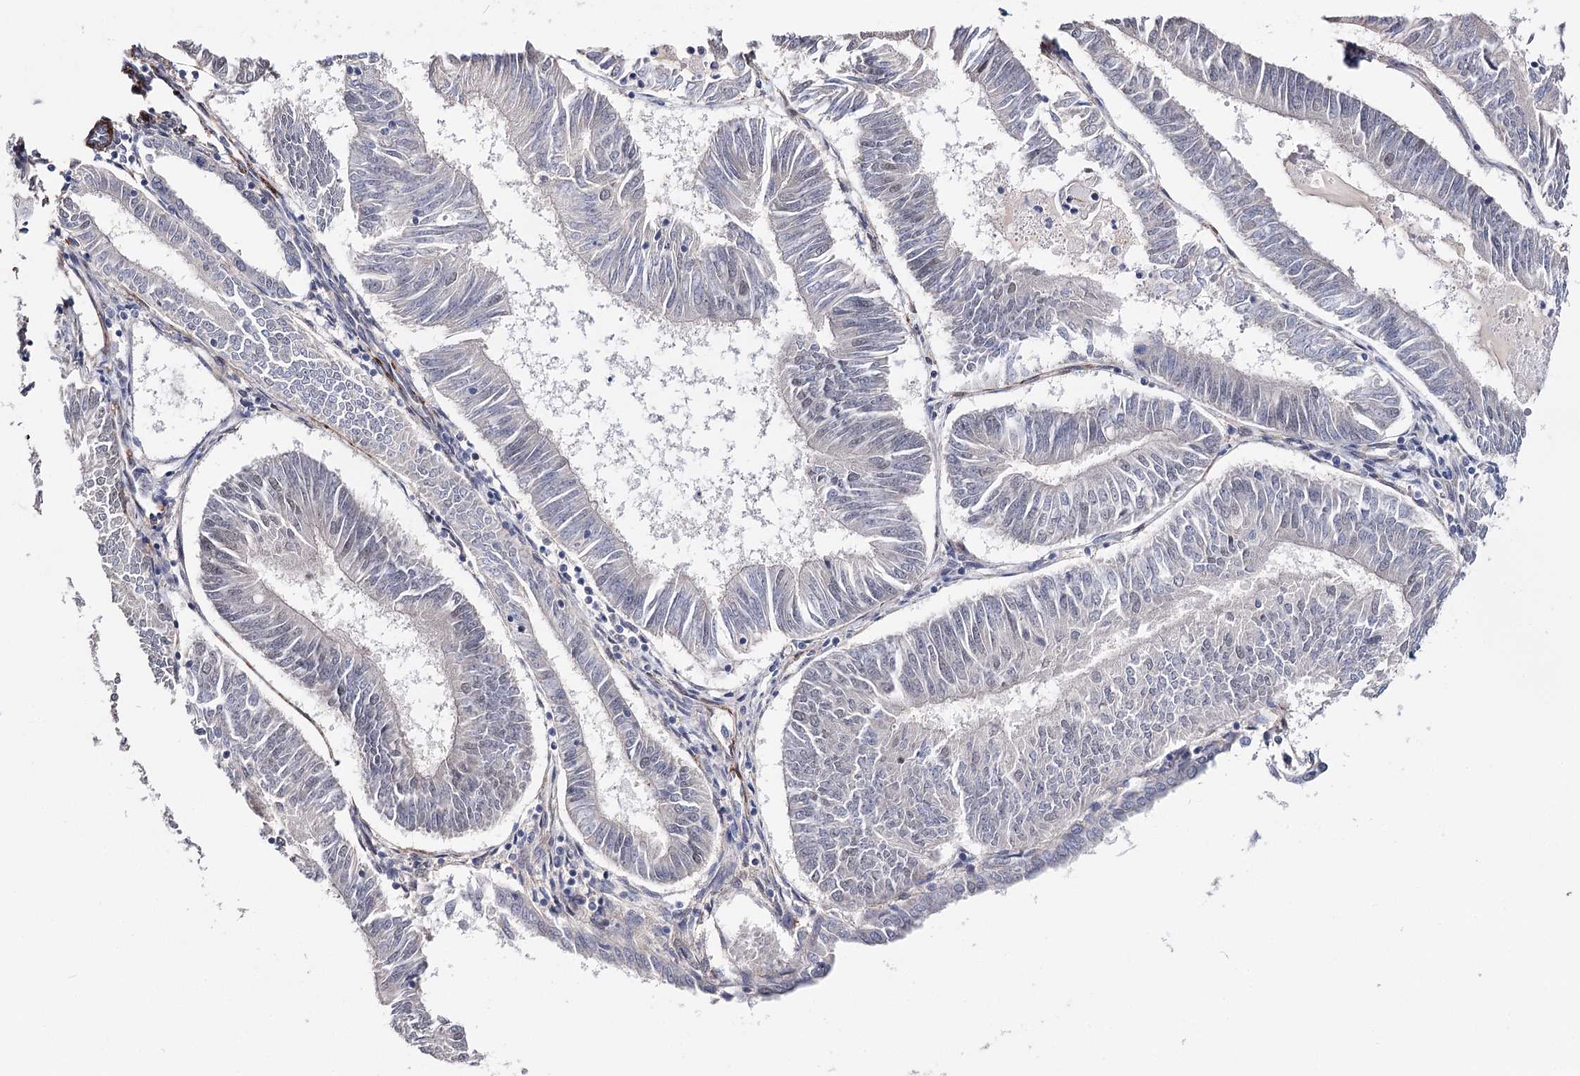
{"staining": {"intensity": "negative", "quantity": "none", "location": "none"}, "tissue": "endometrial cancer", "cell_type": "Tumor cells", "image_type": "cancer", "snomed": [{"axis": "morphology", "description": "Adenocarcinoma, NOS"}, {"axis": "topography", "description": "Endometrium"}], "caption": "Tumor cells are negative for protein expression in human endometrial cancer (adenocarcinoma).", "gene": "CFAP46", "patient": {"sex": "female", "age": 58}}